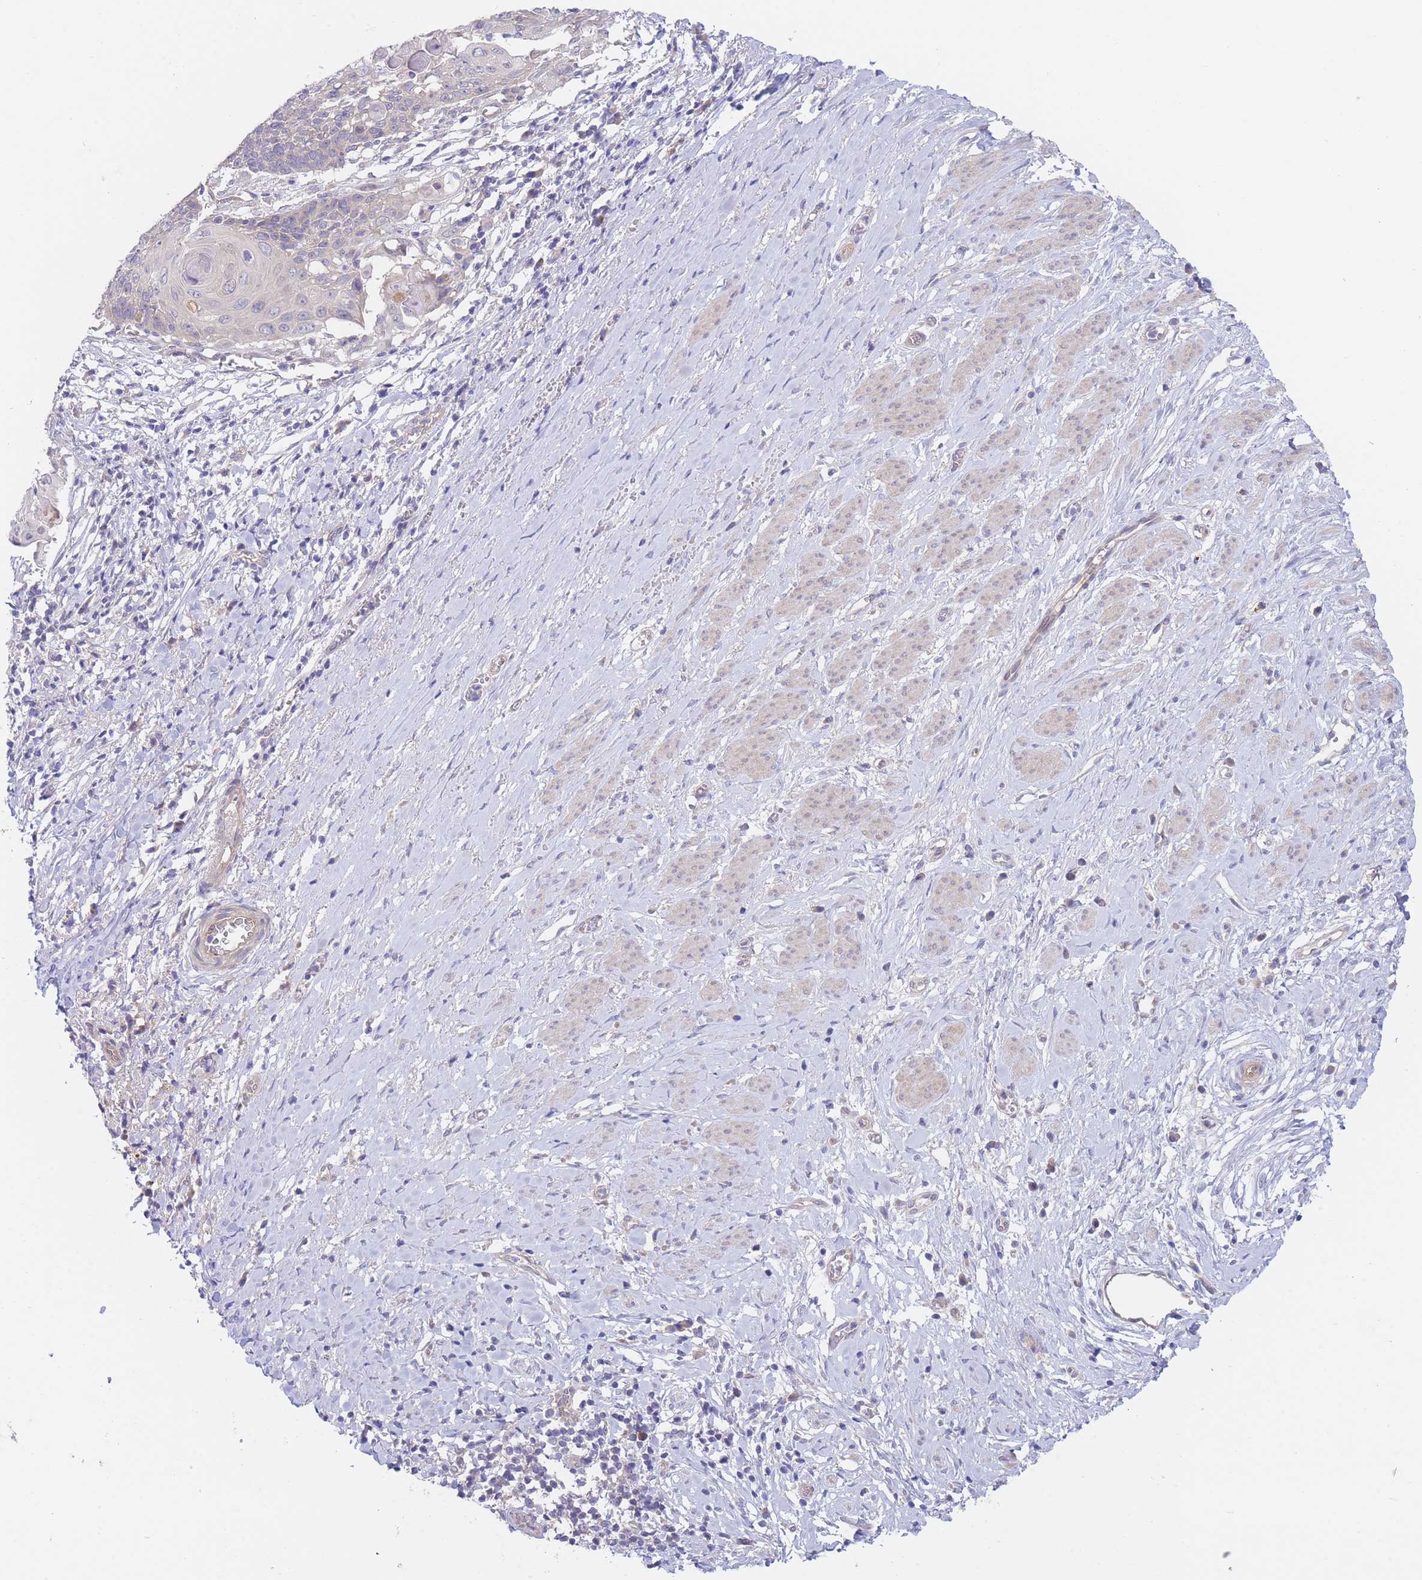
{"staining": {"intensity": "negative", "quantity": "none", "location": "none"}, "tissue": "cervical cancer", "cell_type": "Tumor cells", "image_type": "cancer", "snomed": [{"axis": "morphology", "description": "Squamous cell carcinoma, NOS"}, {"axis": "topography", "description": "Cervix"}], "caption": "The histopathology image reveals no staining of tumor cells in squamous cell carcinoma (cervical).", "gene": "ZNF281", "patient": {"sex": "female", "age": 39}}